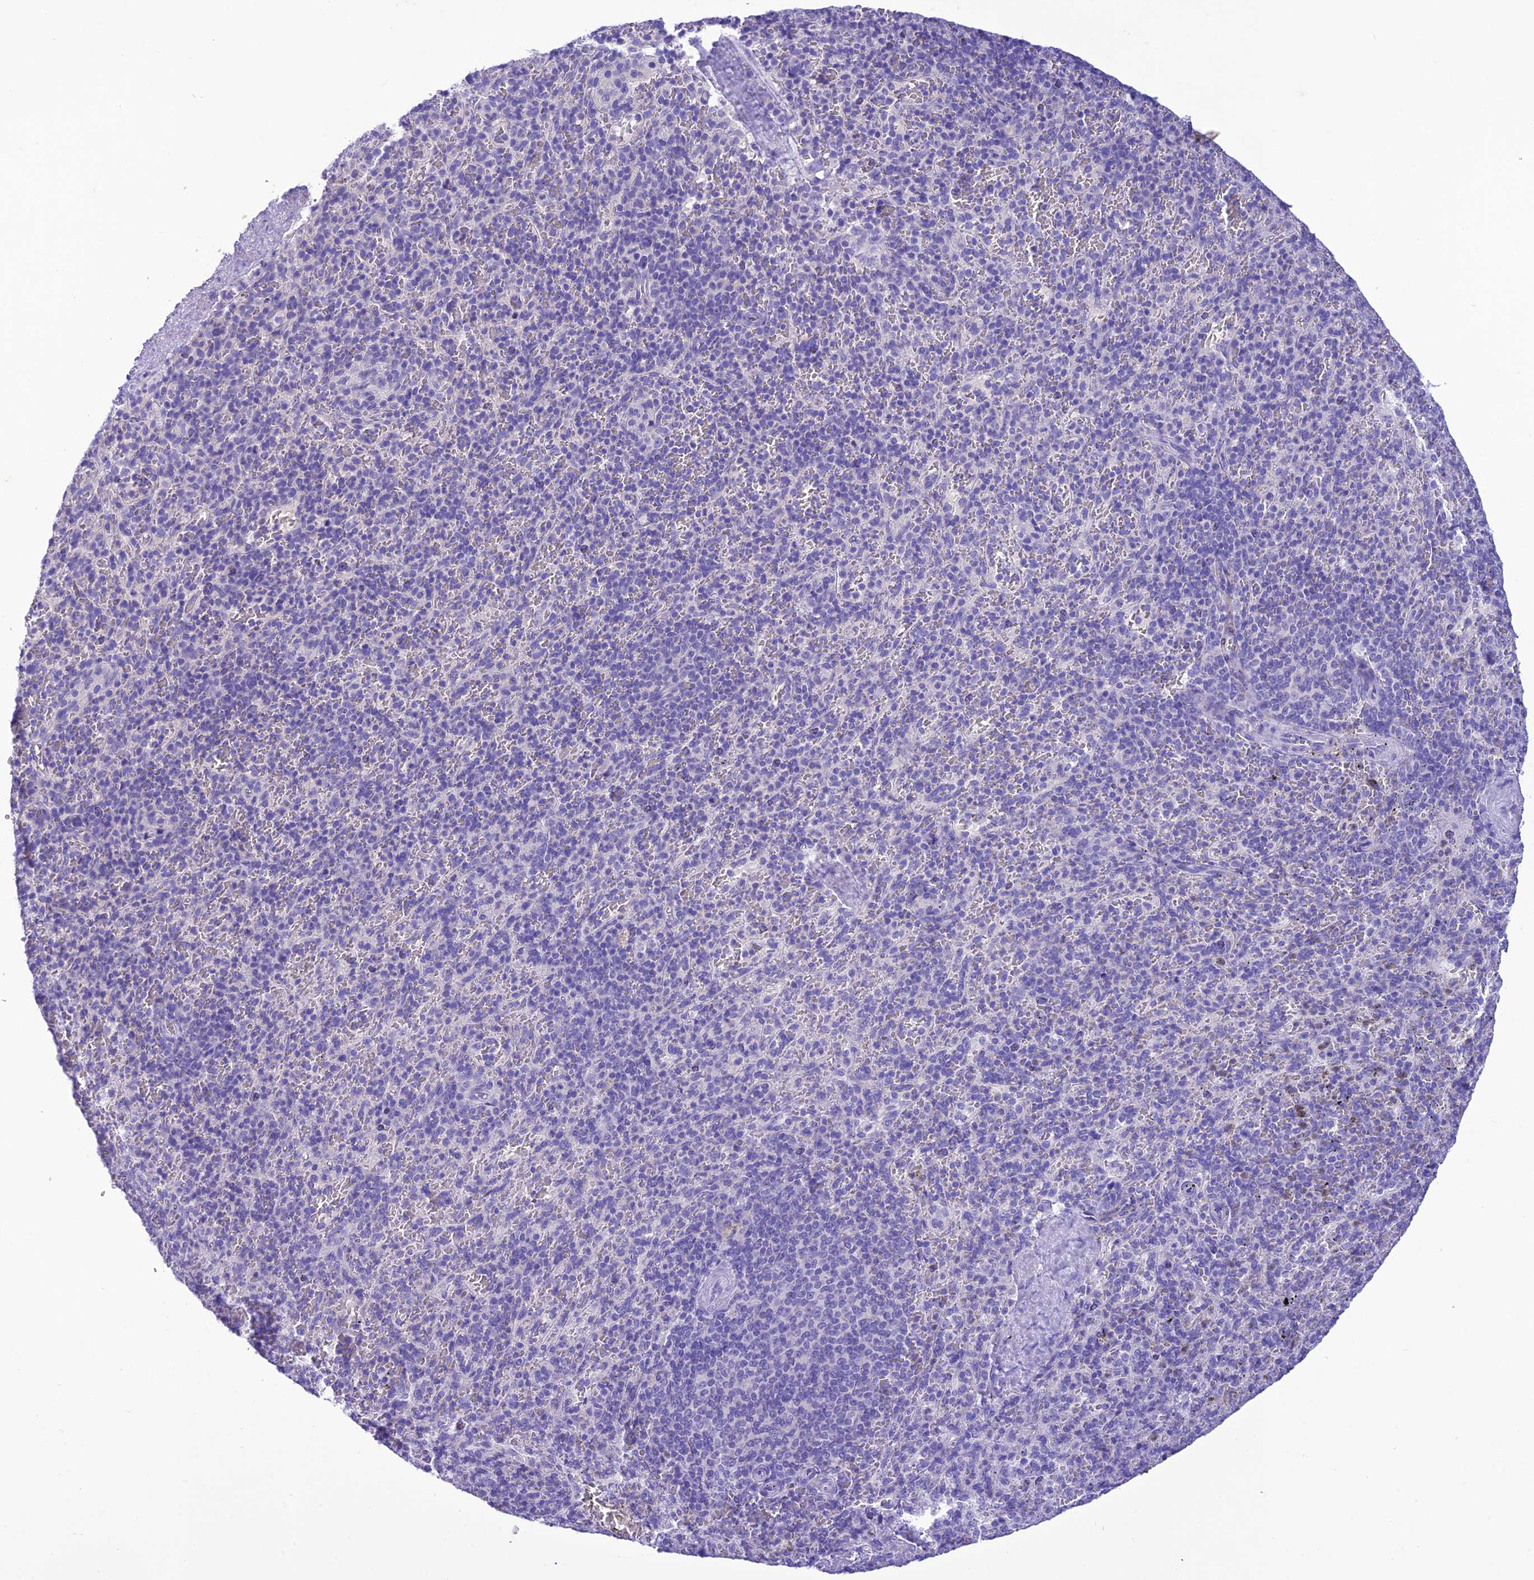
{"staining": {"intensity": "negative", "quantity": "none", "location": "none"}, "tissue": "spleen", "cell_type": "Cells in red pulp", "image_type": "normal", "snomed": [{"axis": "morphology", "description": "Normal tissue, NOS"}, {"axis": "topography", "description": "Spleen"}], "caption": "IHC image of benign spleen stained for a protein (brown), which exhibits no expression in cells in red pulp.", "gene": "VPS52", "patient": {"sex": "male", "age": 82}}